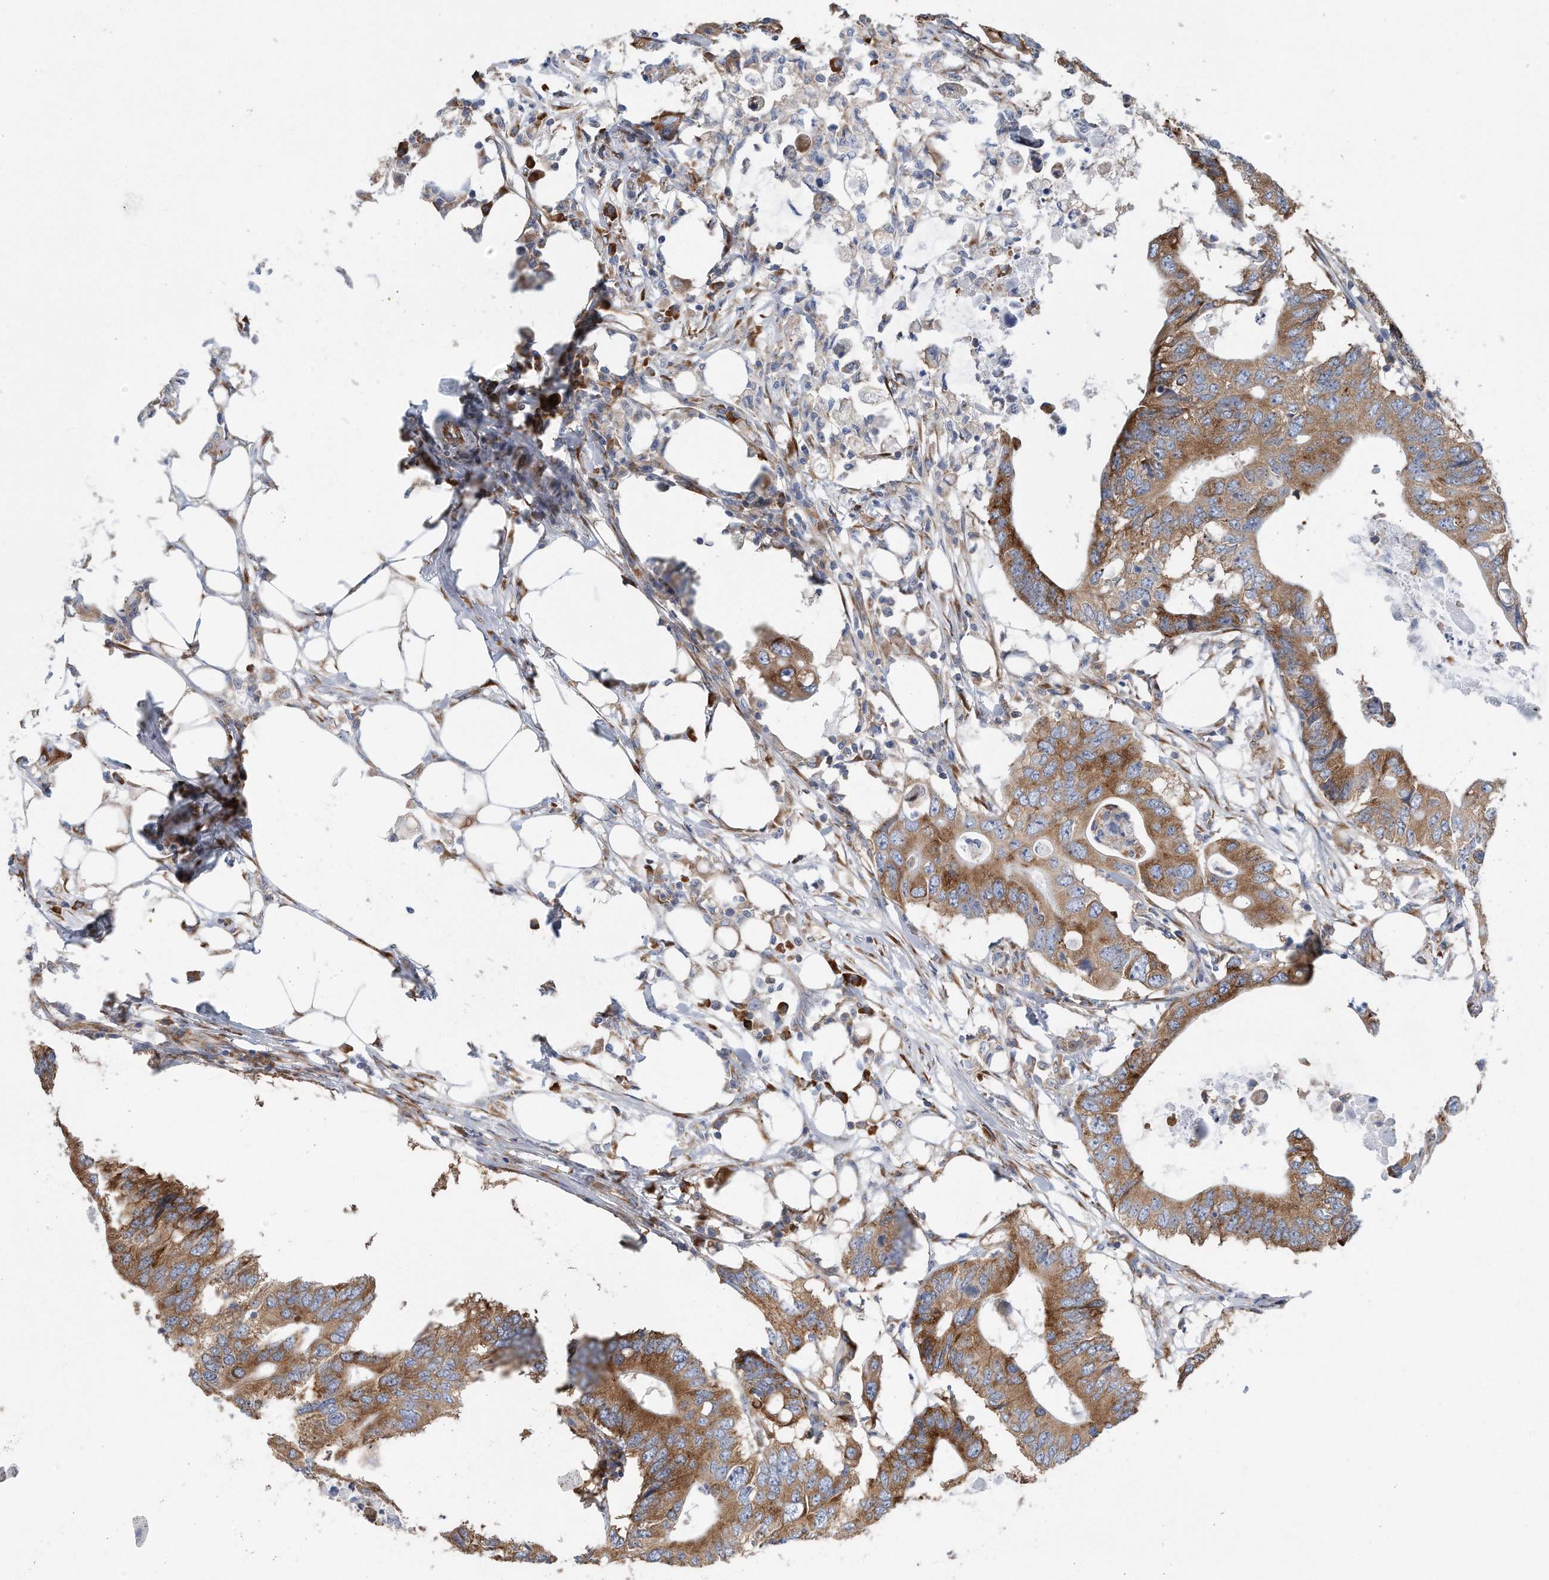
{"staining": {"intensity": "moderate", "quantity": ">75%", "location": "cytoplasmic/membranous"}, "tissue": "colorectal cancer", "cell_type": "Tumor cells", "image_type": "cancer", "snomed": [{"axis": "morphology", "description": "Adenocarcinoma, NOS"}, {"axis": "topography", "description": "Colon"}], "caption": "Protein expression analysis of human colorectal adenocarcinoma reveals moderate cytoplasmic/membranous positivity in approximately >75% of tumor cells. (Stains: DAB (3,3'-diaminobenzidine) in brown, nuclei in blue, Microscopy: brightfield microscopy at high magnification).", "gene": "RPL26L1", "patient": {"sex": "male", "age": 71}}